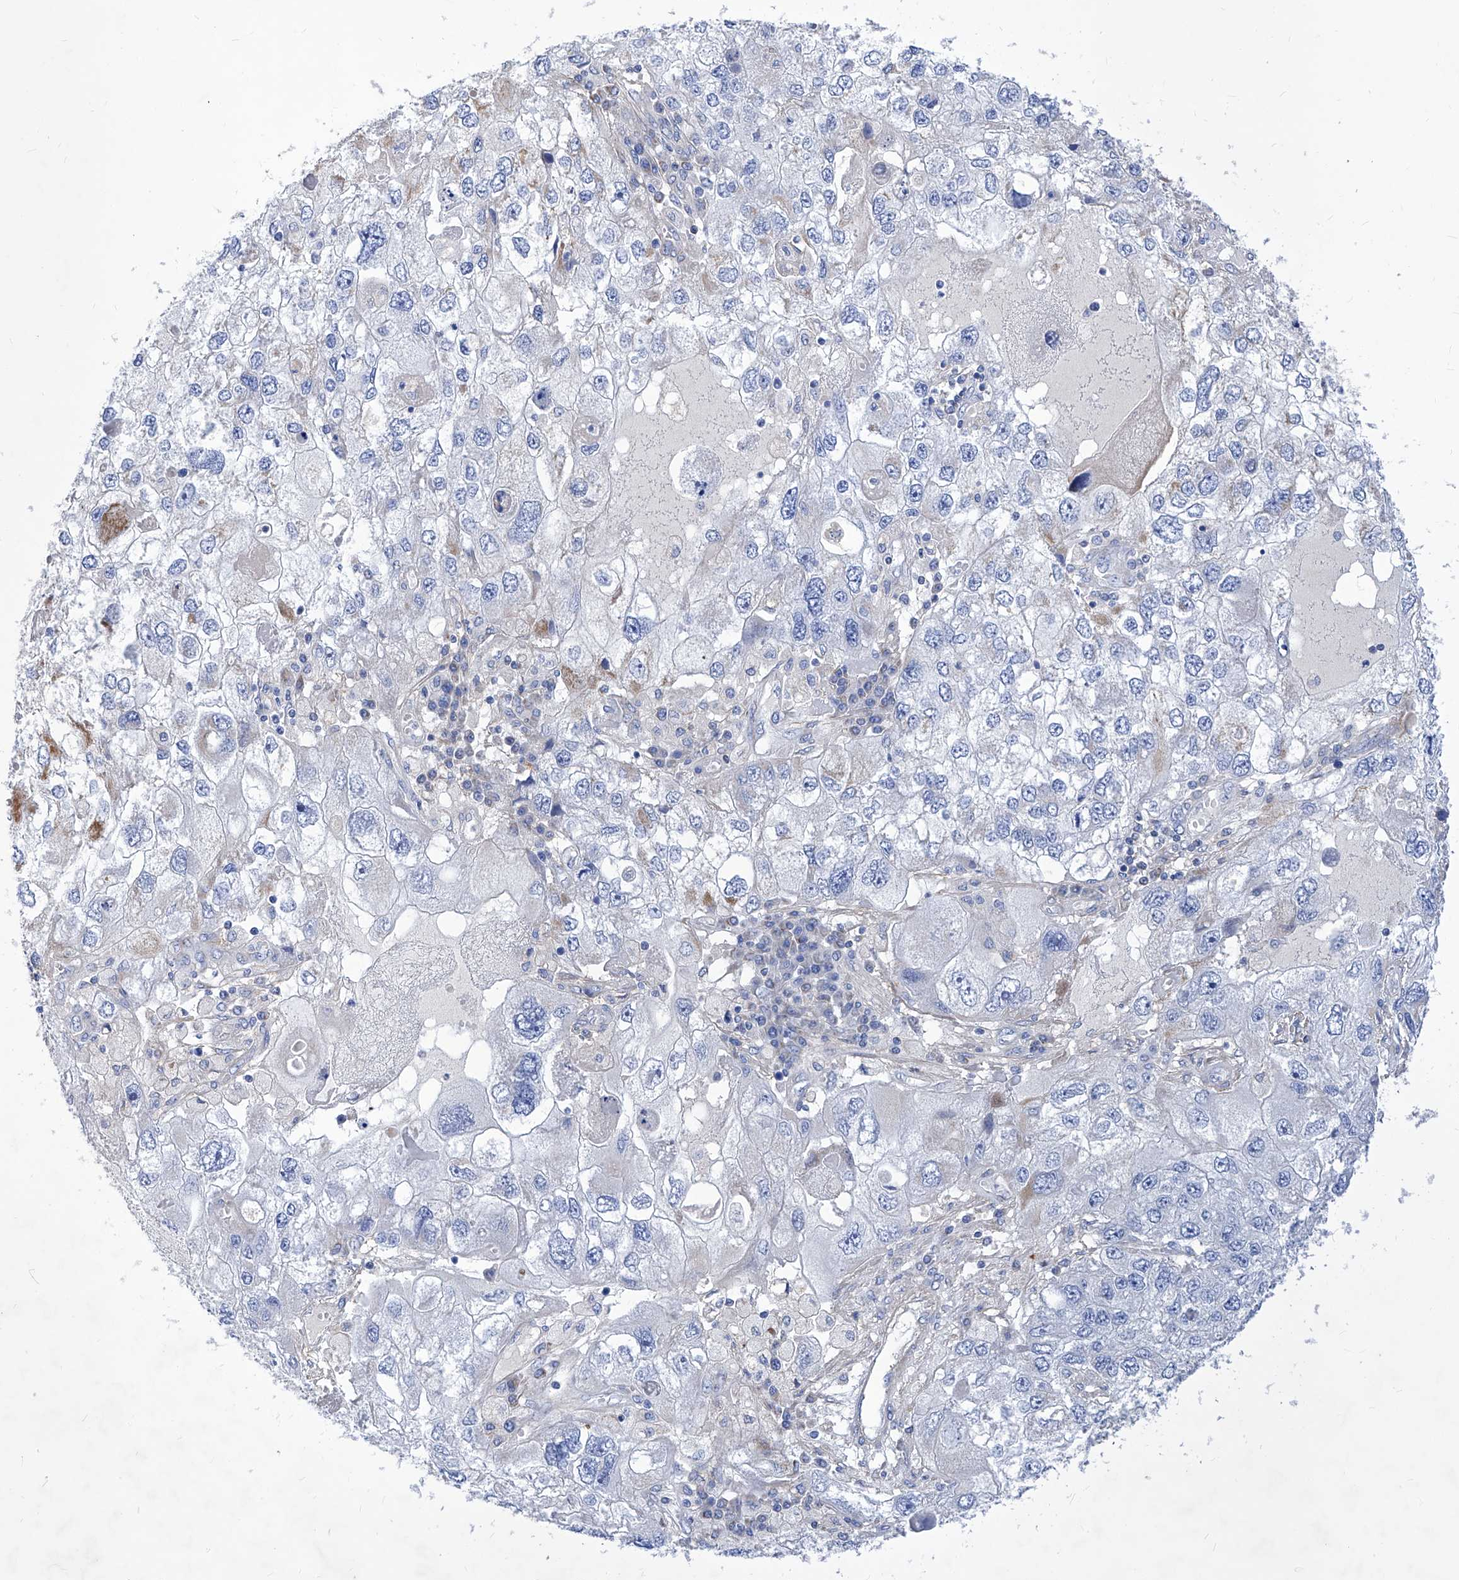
{"staining": {"intensity": "weak", "quantity": "<25%", "location": "cytoplasmic/membranous"}, "tissue": "endometrial cancer", "cell_type": "Tumor cells", "image_type": "cancer", "snomed": [{"axis": "morphology", "description": "Adenocarcinoma, NOS"}, {"axis": "topography", "description": "Endometrium"}], "caption": "Endometrial adenocarcinoma was stained to show a protein in brown. There is no significant staining in tumor cells.", "gene": "HRNR", "patient": {"sex": "female", "age": 49}}